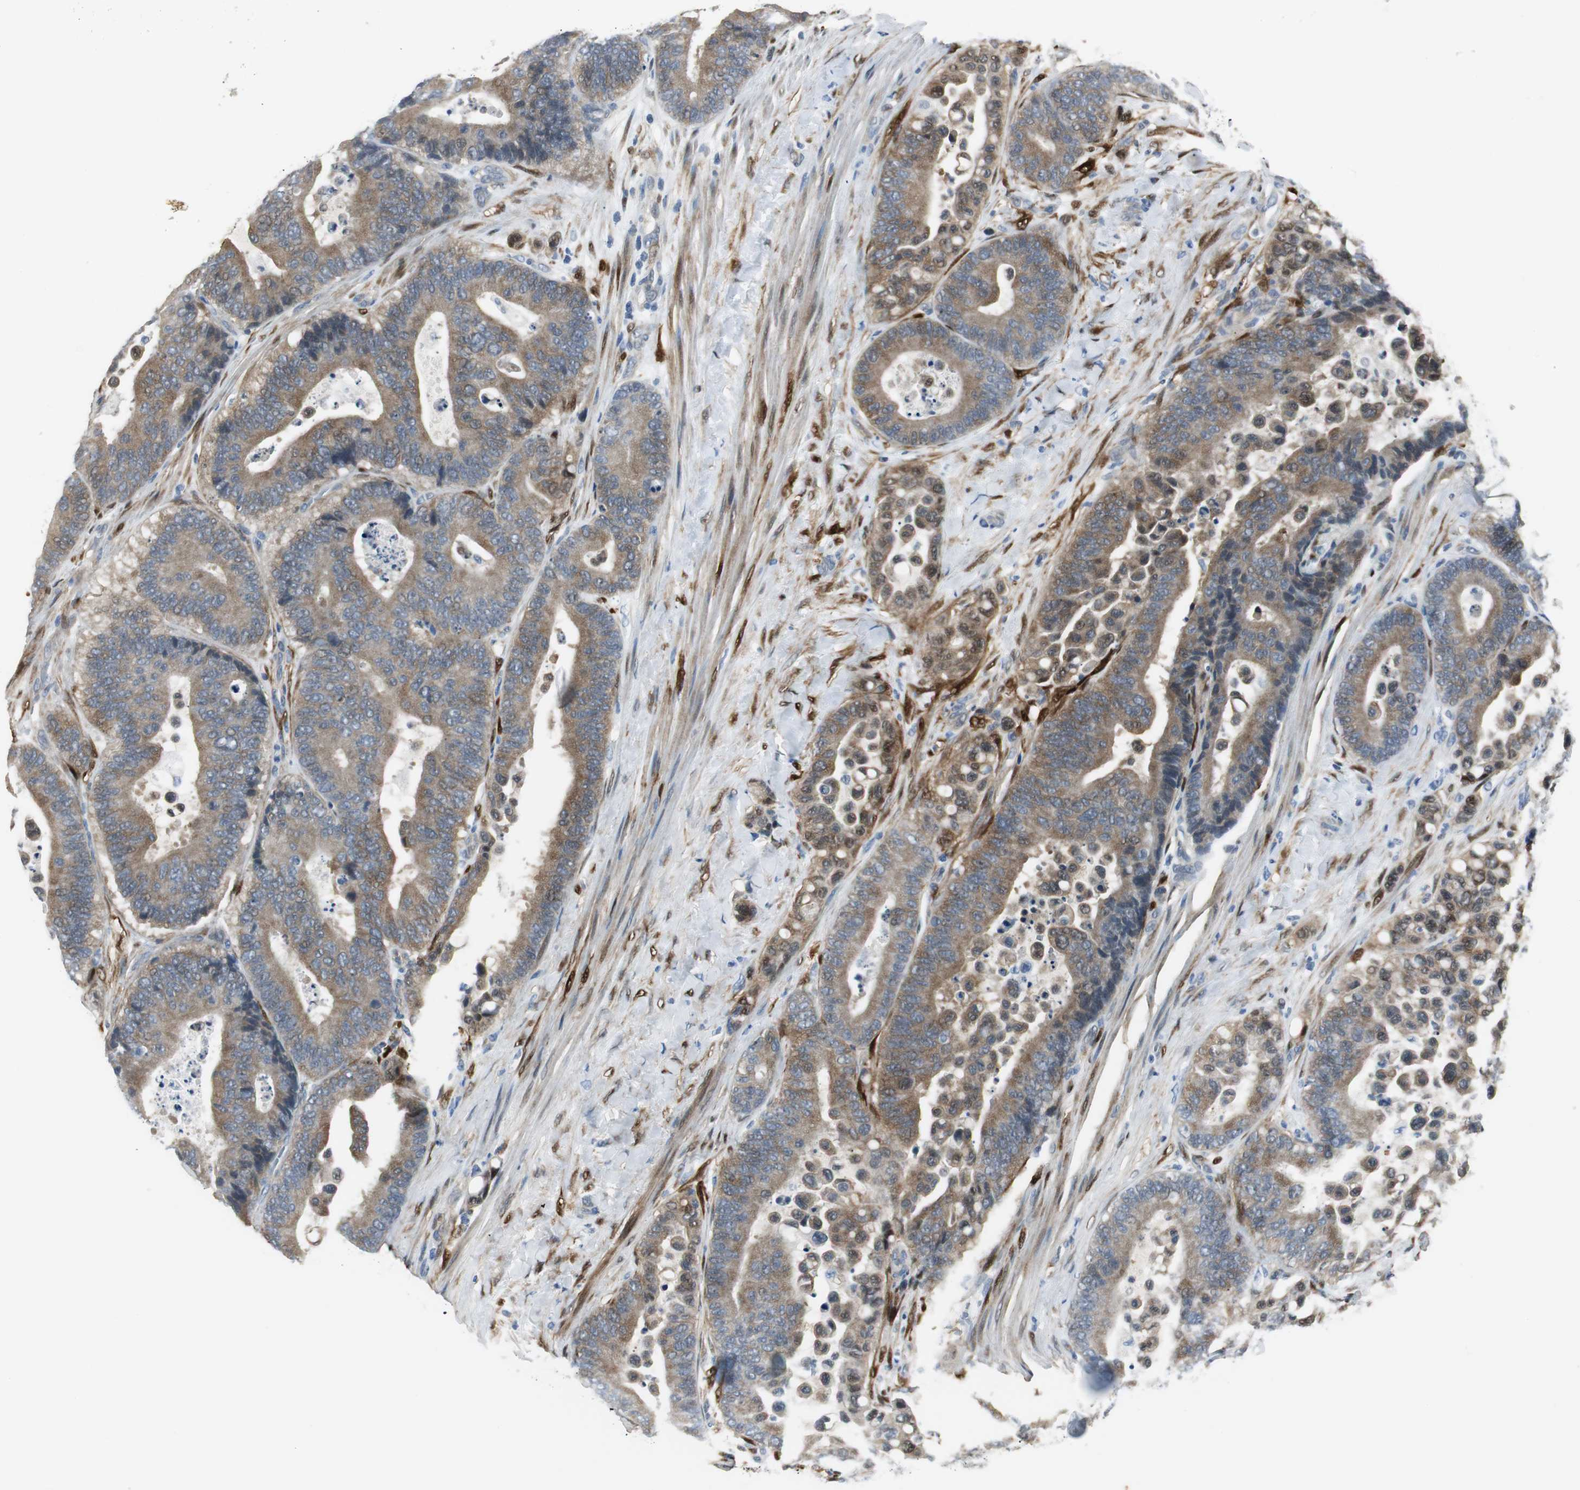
{"staining": {"intensity": "weak", "quantity": ">75%", "location": "cytoplasmic/membranous"}, "tissue": "colorectal cancer", "cell_type": "Tumor cells", "image_type": "cancer", "snomed": [{"axis": "morphology", "description": "Normal tissue, NOS"}, {"axis": "morphology", "description": "Adenocarcinoma, NOS"}, {"axis": "topography", "description": "Colon"}], "caption": "Immunohistochemical staining of human colorectal adenocarcinoma displays low levels of weak cytoplasmic/membranous positivity in approximately >75% of tumor cells. The staining was performed using DAB to visualize the protein expression in brown, while the nuclei were stained in blue with hematoxylin (Magnification: 20x).", "gene": "FHL2", "patient": {"sex": "male", "age": 82}}